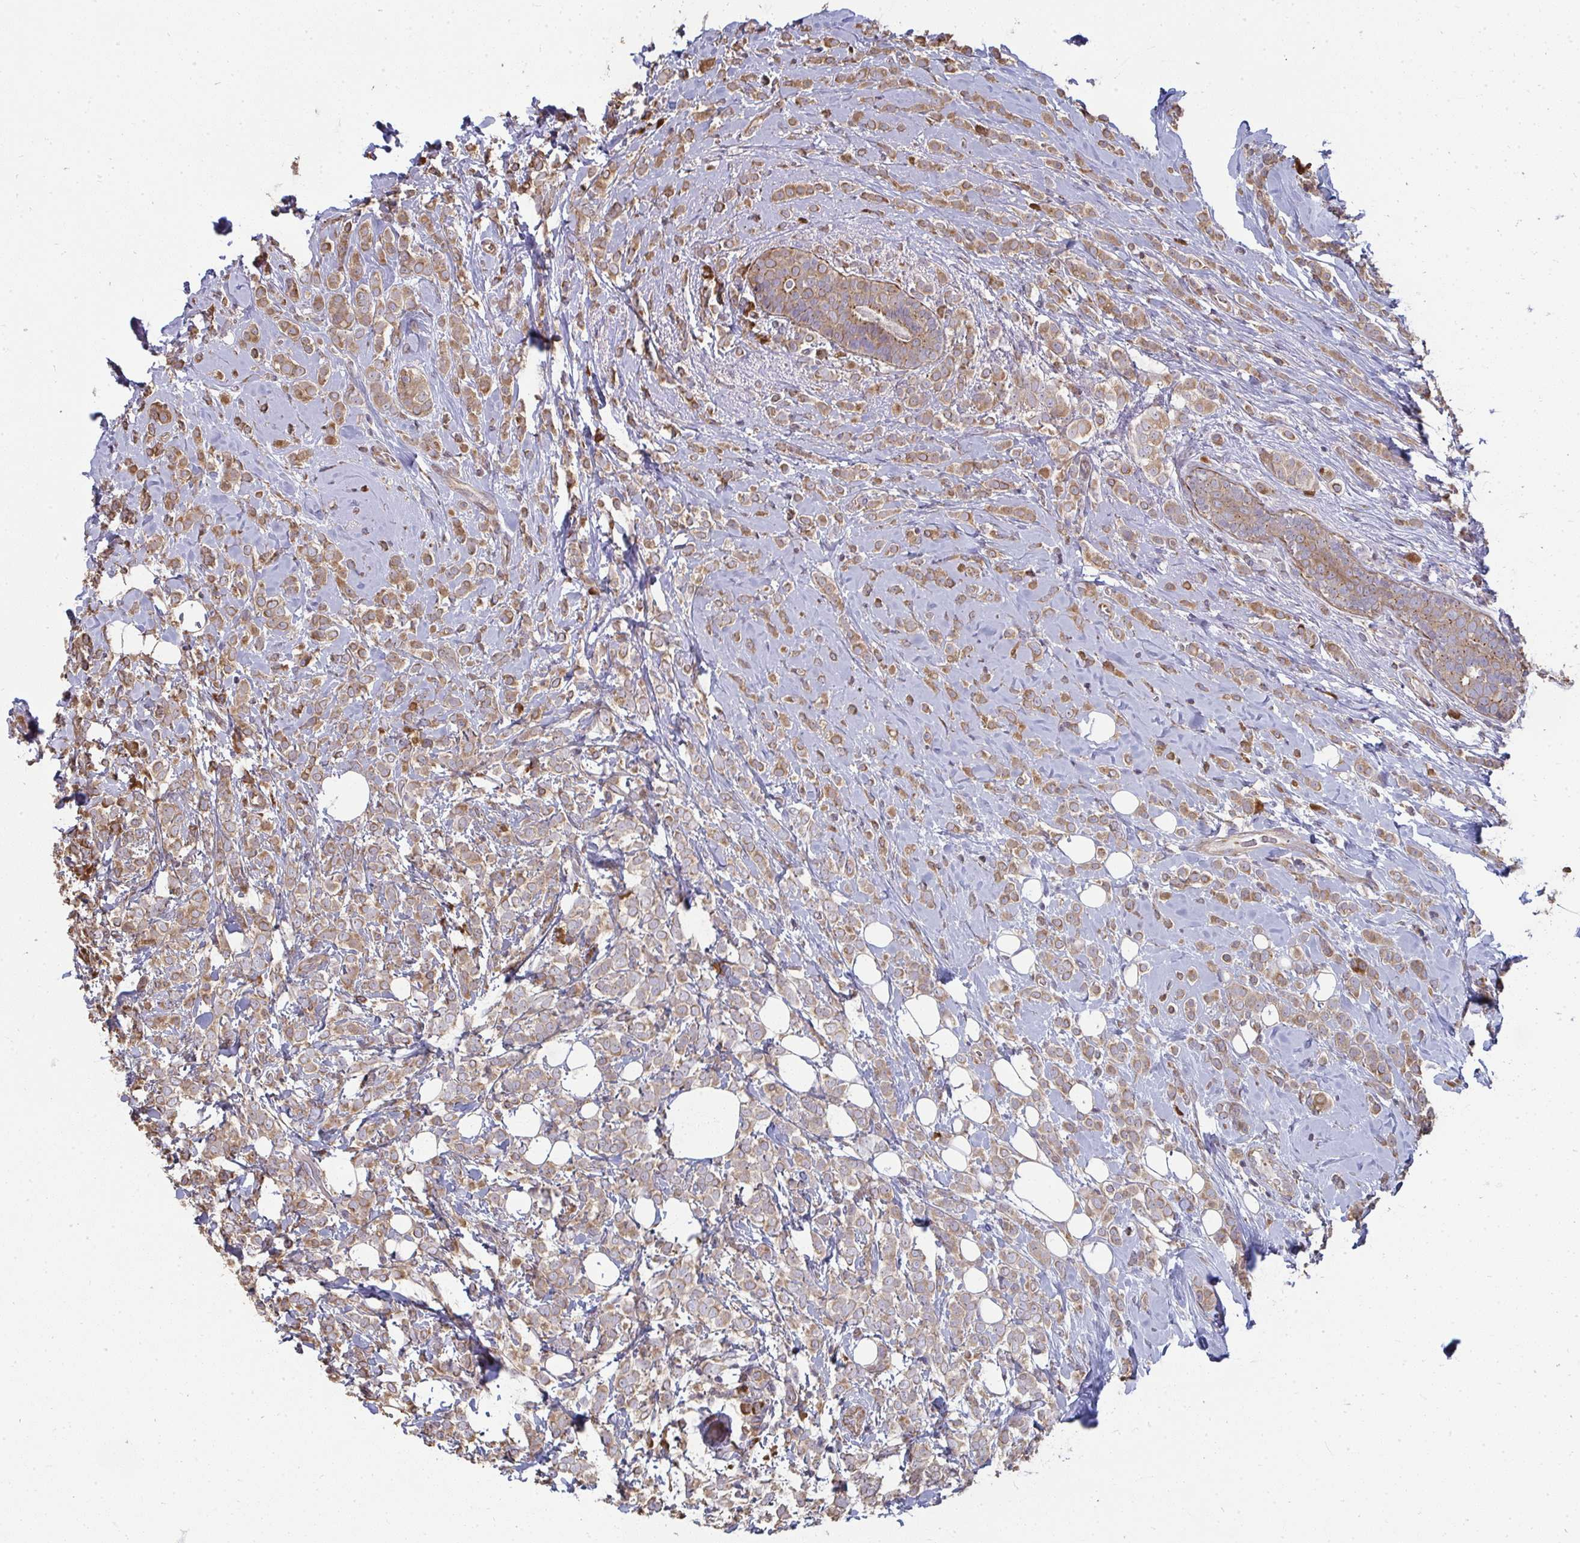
{"staining": {"intensity": "moderate", "quantity": ">75%", "location": "cytoplasmic/membranous"}, "tissue": "breast cancer", "cell_type": "Tumor cells", "image_type": "cancer", "snomed": [{"axis": "morphology", "description": "Lobular carcinoma"}, {"axis": "topography", "description": "Breast"}], "caption": "The histopathology image exhibits a brown stain indicating the presence of a protein in the cytoplasmic/membranous of tumor cells in lobular carcinoma (breast).", "gene": "ZFYVE28", "patient": {"sex": "female", "age": 49}}